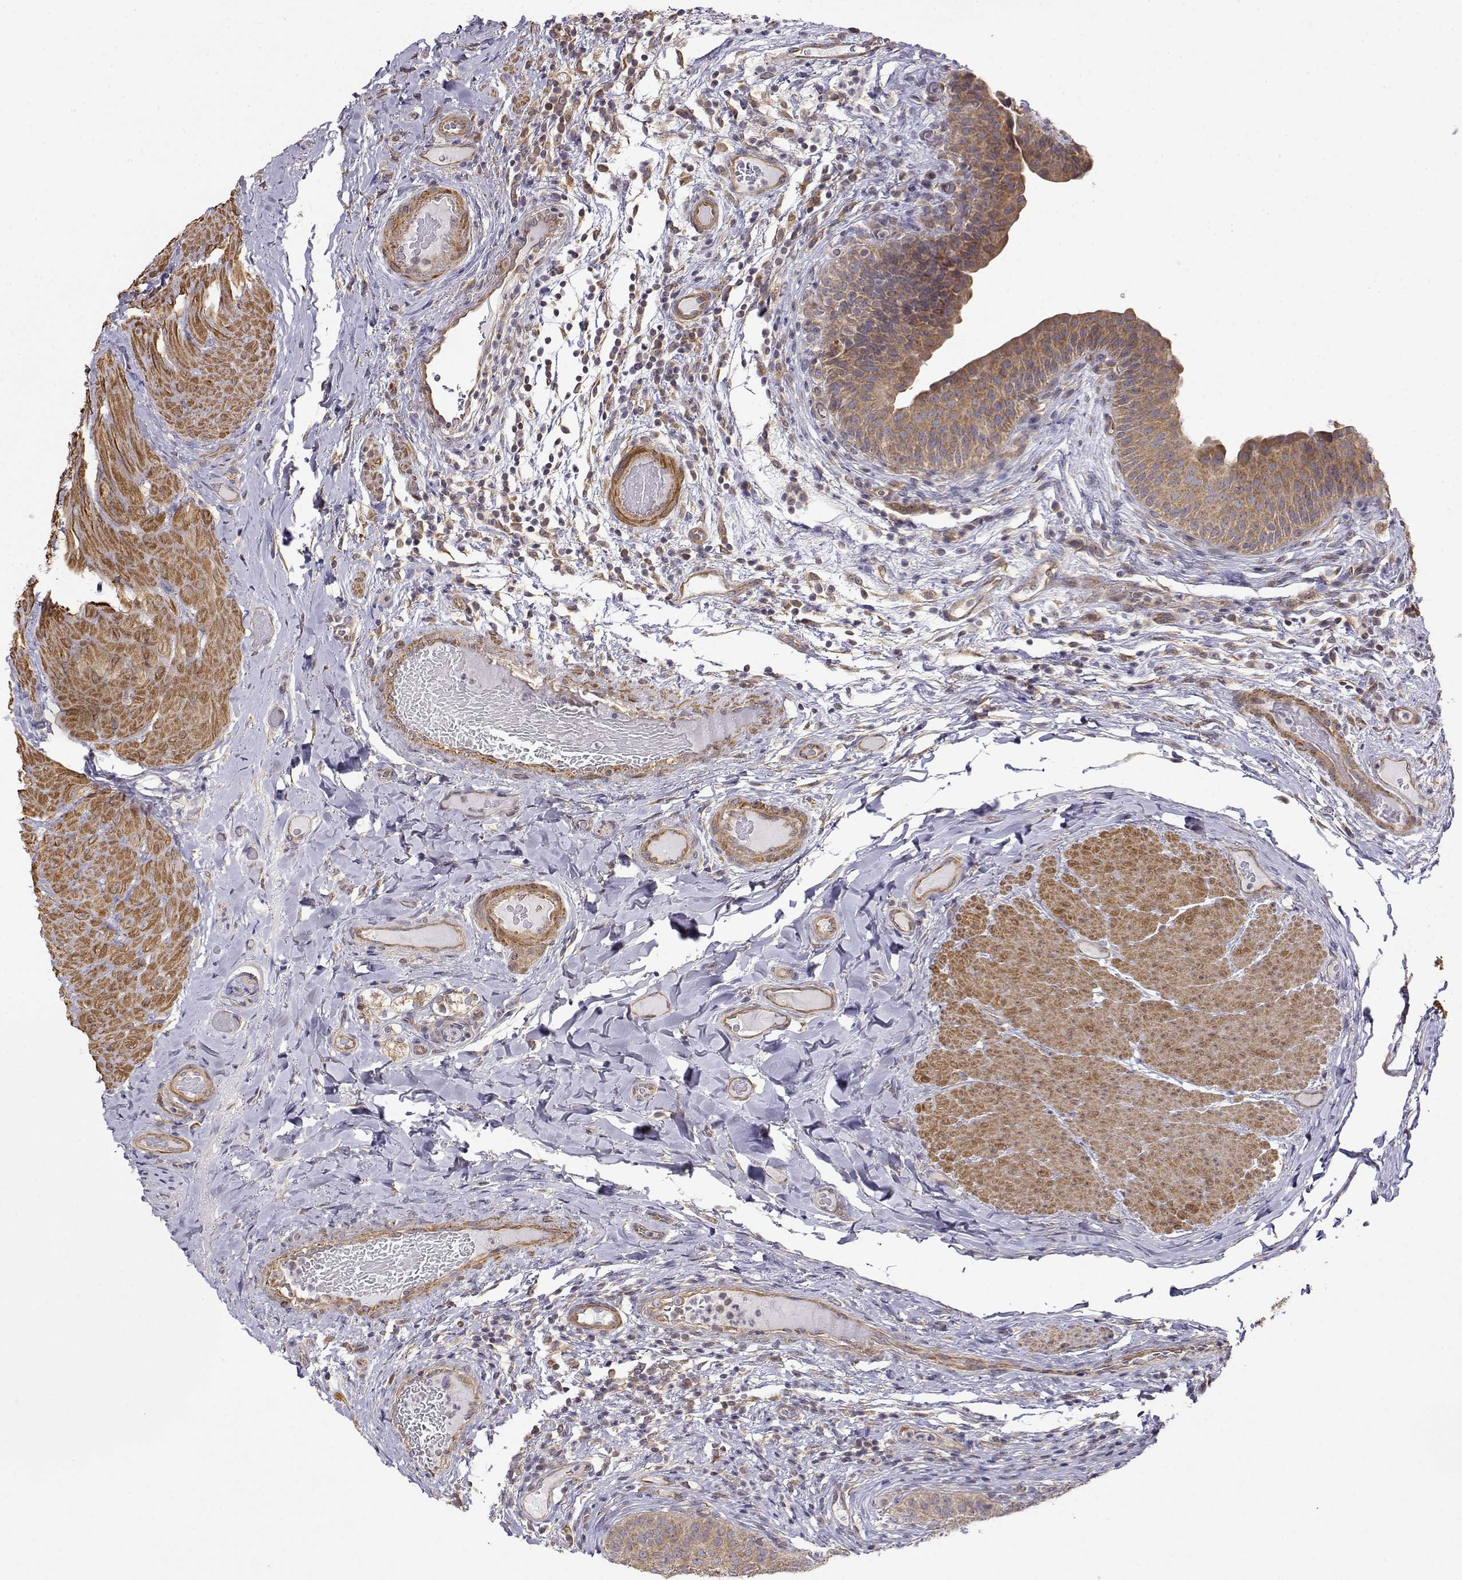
{"staining": {"intensity": "moderate", "quantity": ">75%", "location": "cytoplasmic/membranous"}, "tissue": "urinary bladder", "cell_type": "Urothelial cells", "image_type": "normal", "snomed": [{"axis": "morphology", "description": "Normal tissue, NOS"}, {"axis": "topography", "description": "Urinary bladder"}], "caption": "Benign urinary bladder shows moderate cytoplasmic/membranous positivity in about >75% of urothelial cells, visualized by immunohistochemistry. (DAB IHC, brown staining for protein, blue staining for nuclei).", "gene": "PAIP1", "patient": {"sex": "male", "age": 66}}